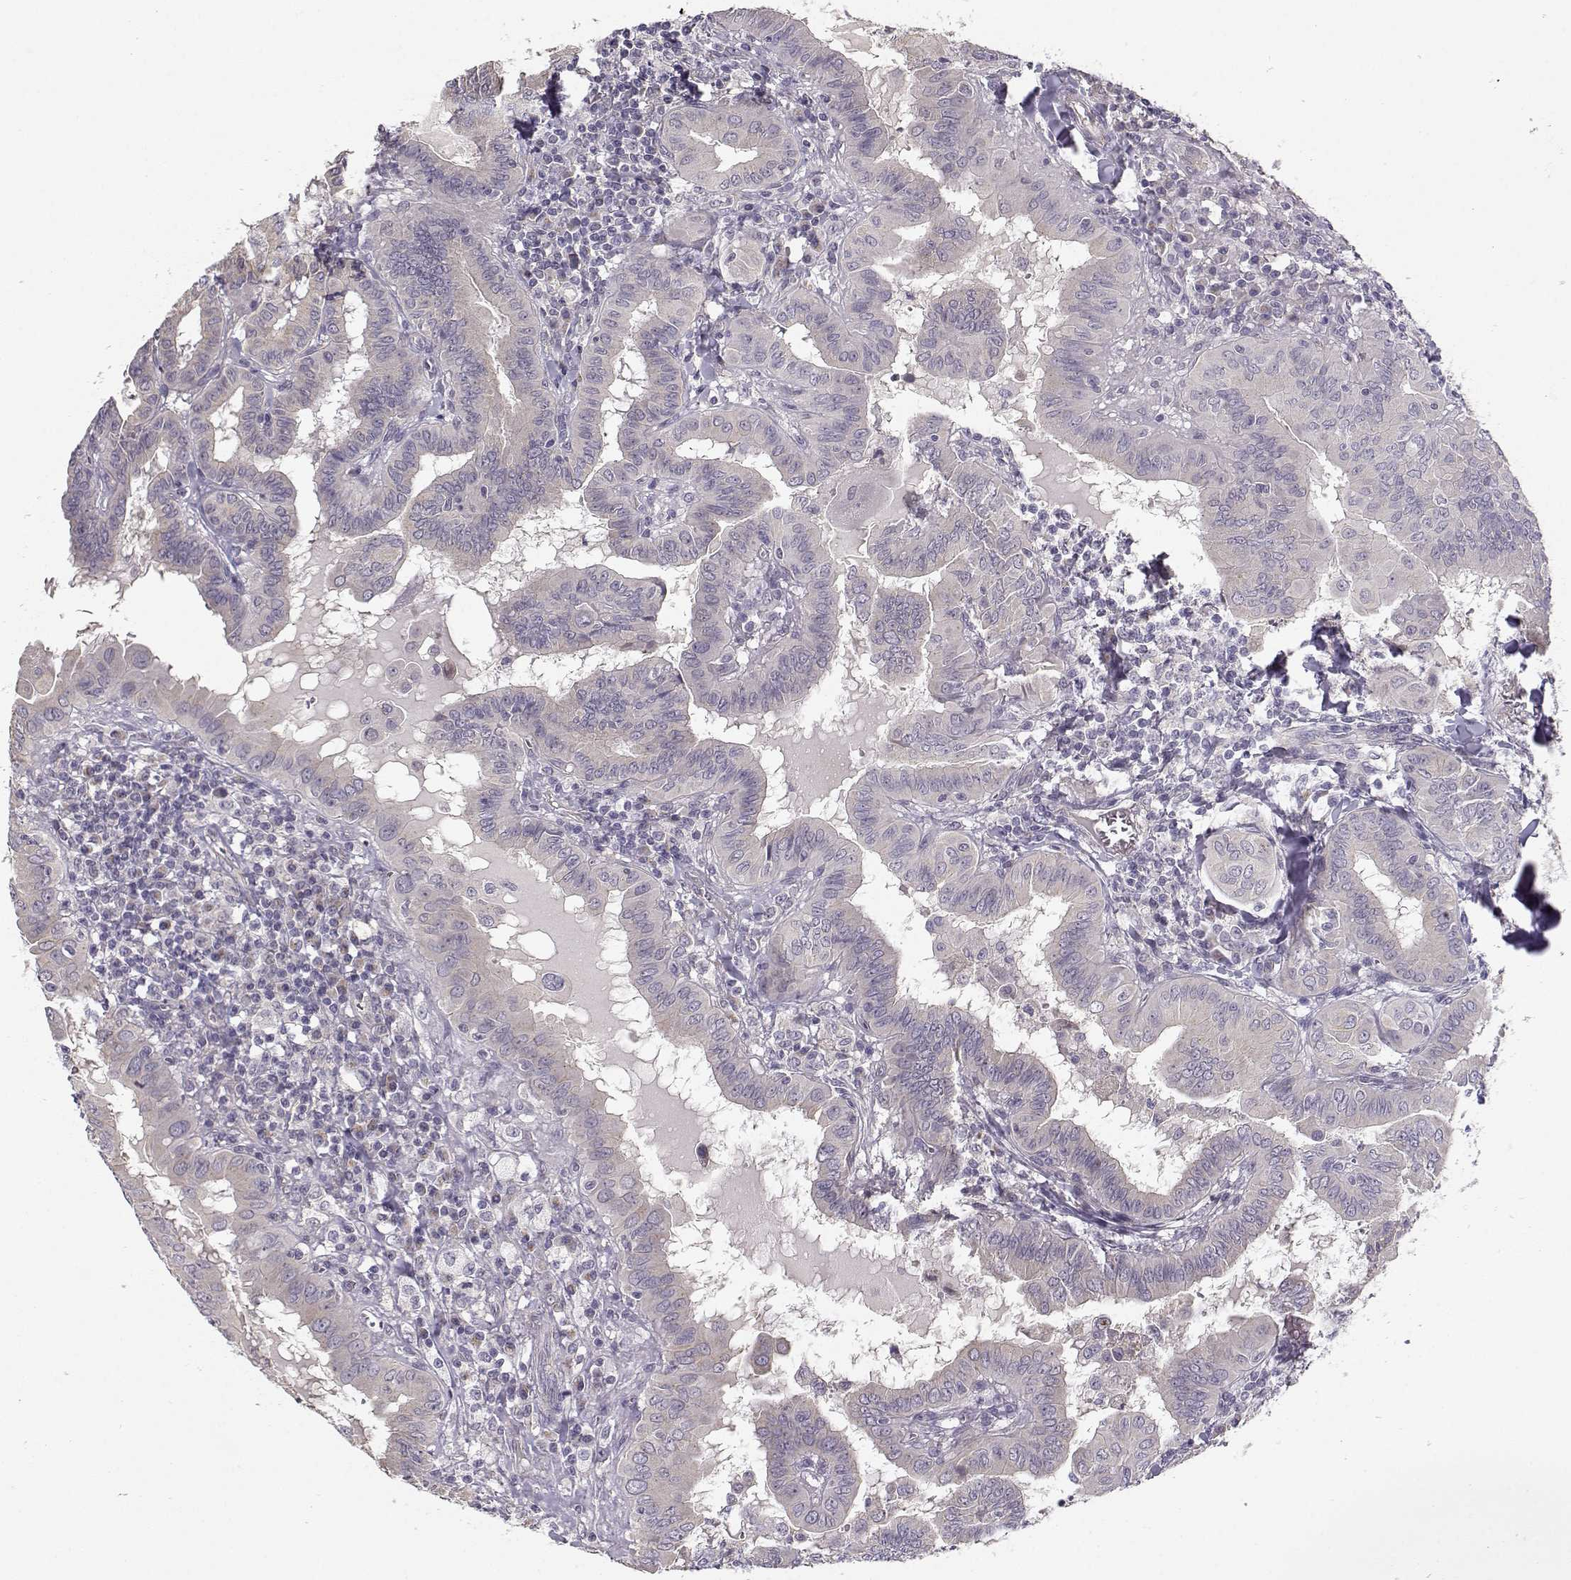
{"staining": {"intensity": "weak", "quantity": "<25%", "location": "cytoplasmic/membranous"}, "tissue": "thyroid cancer", "cell_type": "Tumor cells", "image_type": "cancer", "snomed": [{"axis": "morphology", "description": "Papillary adenocarcinoma, NOS"}, {"axis": "topography", "description": "Thyroid gland"}], "caption": "Thyroid cancer was stained to show a protein in brown. There is no significant staining in tumor cells.", "gene": "TMEM145", "patient": {"sex": "female", "age": 37}}